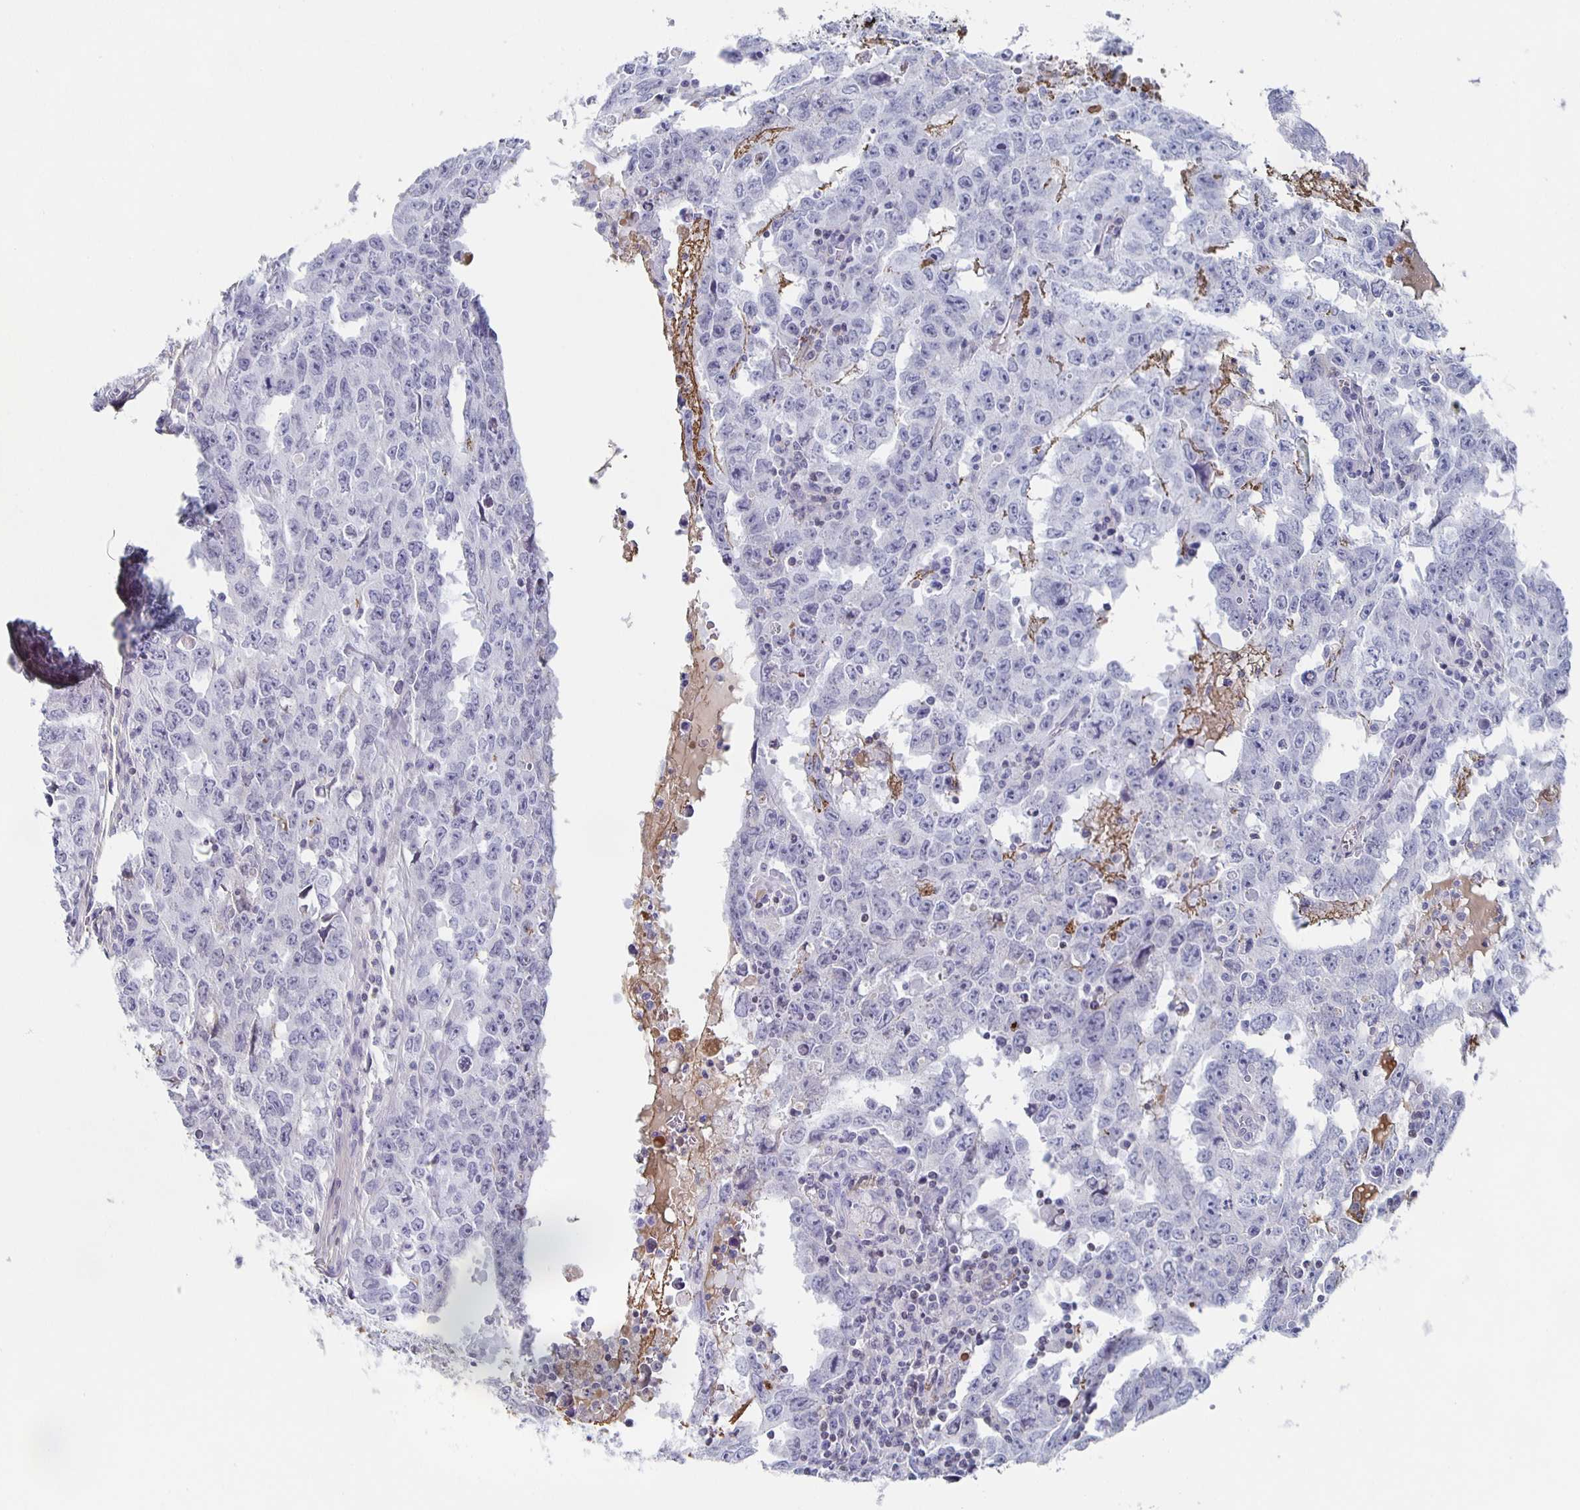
{"staining": {"intensity": "negative", "quantity": "none", "location": "none"}, "tissue": "testis cancer", "cell_type": "Tumor cells", "image_type": "cancer", "snomed": [{"axis": "morphology", "description": "Carcinoma, Embryonal, NOS"}, {"axis": "topography", "description": "Testis"}], "caption": "Testis cancer was stained to show a protein in brown. There is no significant staining in tumor cells.", "gene": "FGA", "patient": {"sex": "male", "age": 22}}